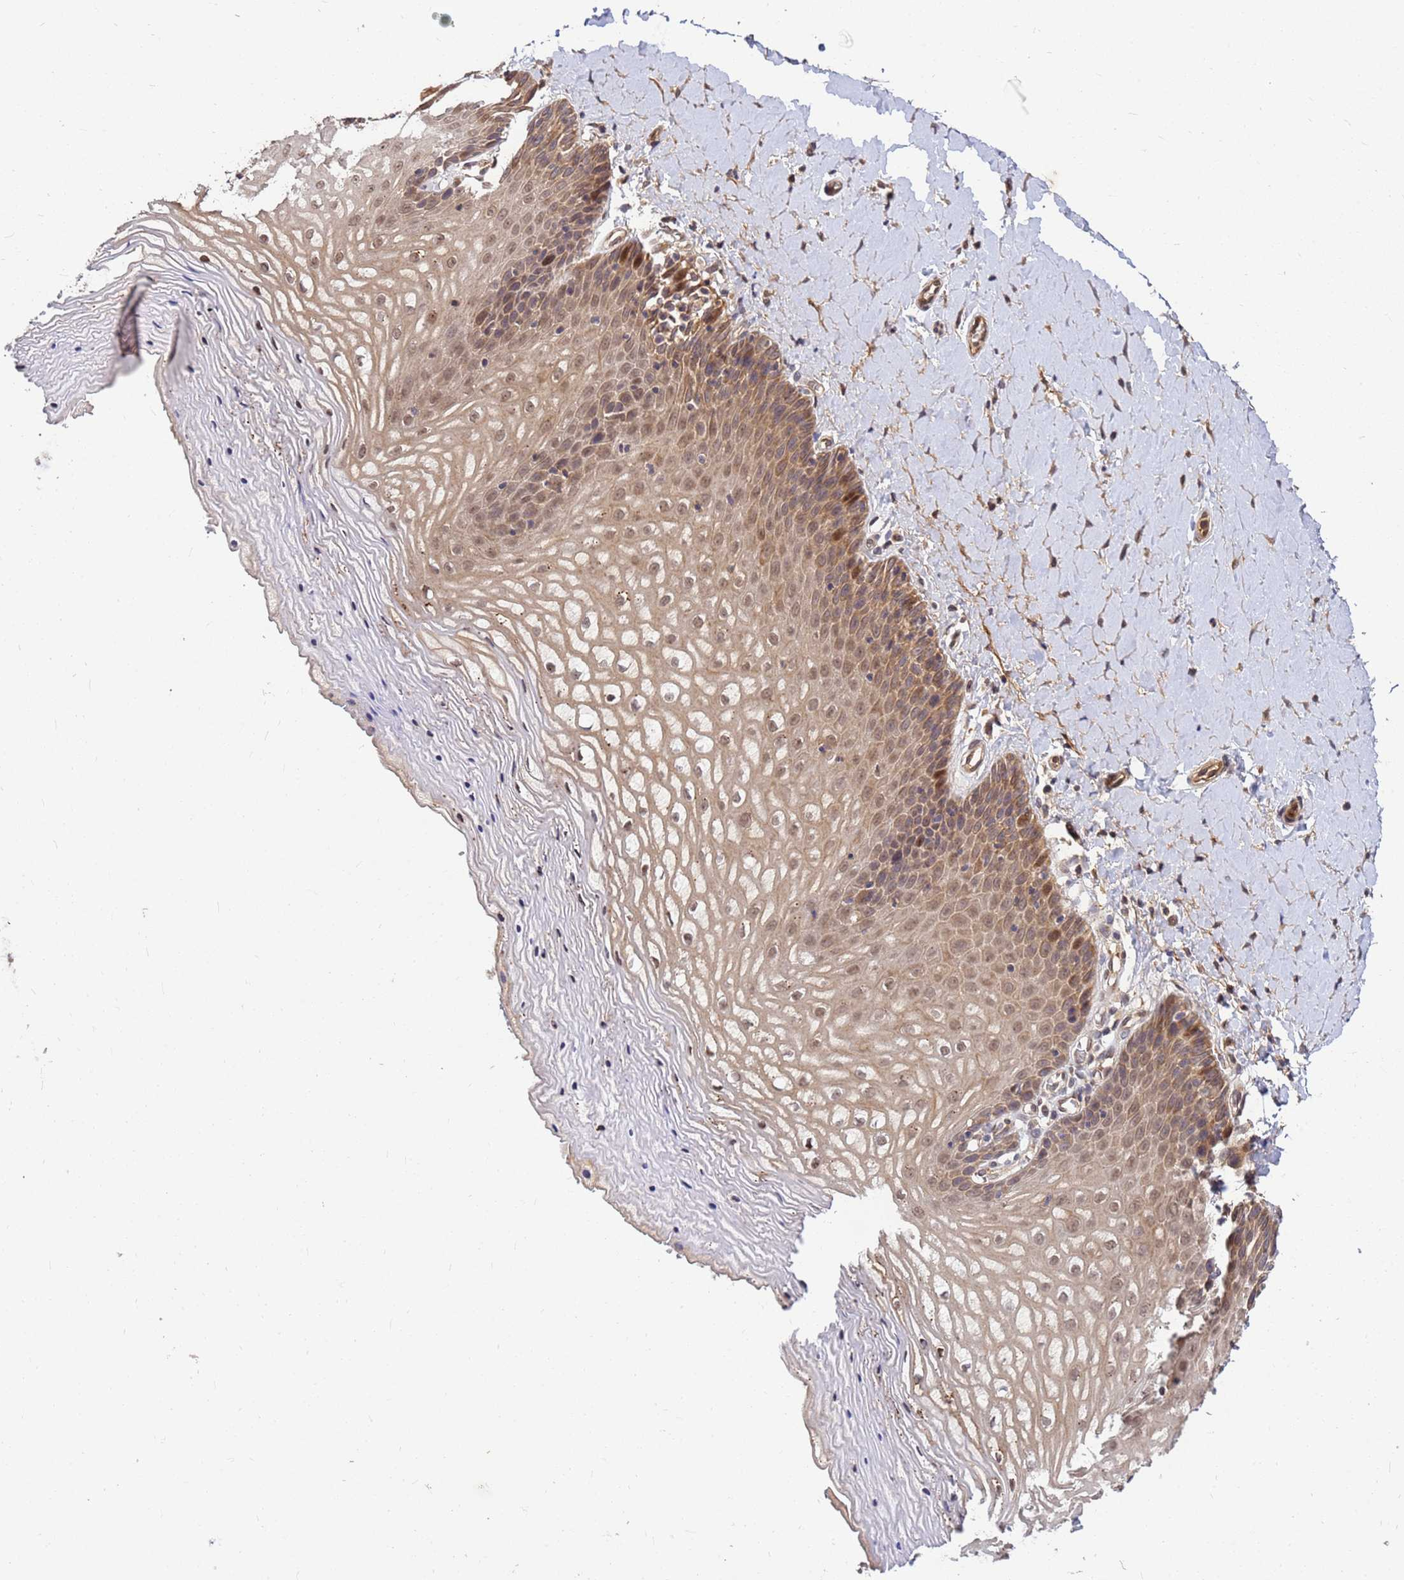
{"staining": {"intensity": "moderate", "quantity": ">75%", "location": "cytoplasmic/membranous,nuclear"}, "tissue": "vagina", "cell_type": "Squamous epithelial cells", "image_type": "normal", "snomed": [{"axis": "morphology", "description": "Normal tissue, NOS"}, {"axis": "topography", "description": "Vagina"}], "caption": "Immunohistochemistry (IHC) (DAB) staining of normal human vagina shows moderate cytoplasmic/membranous,nuclear protein positivity in approximately >75% of squamous epithelial cells. (DAB (3,3'-diaminobenzidine) IHC, brown staining for protein, blue staining for nuclei).", "gene": "DUS4L", "patient": {"sex": "female", "age": 65}}